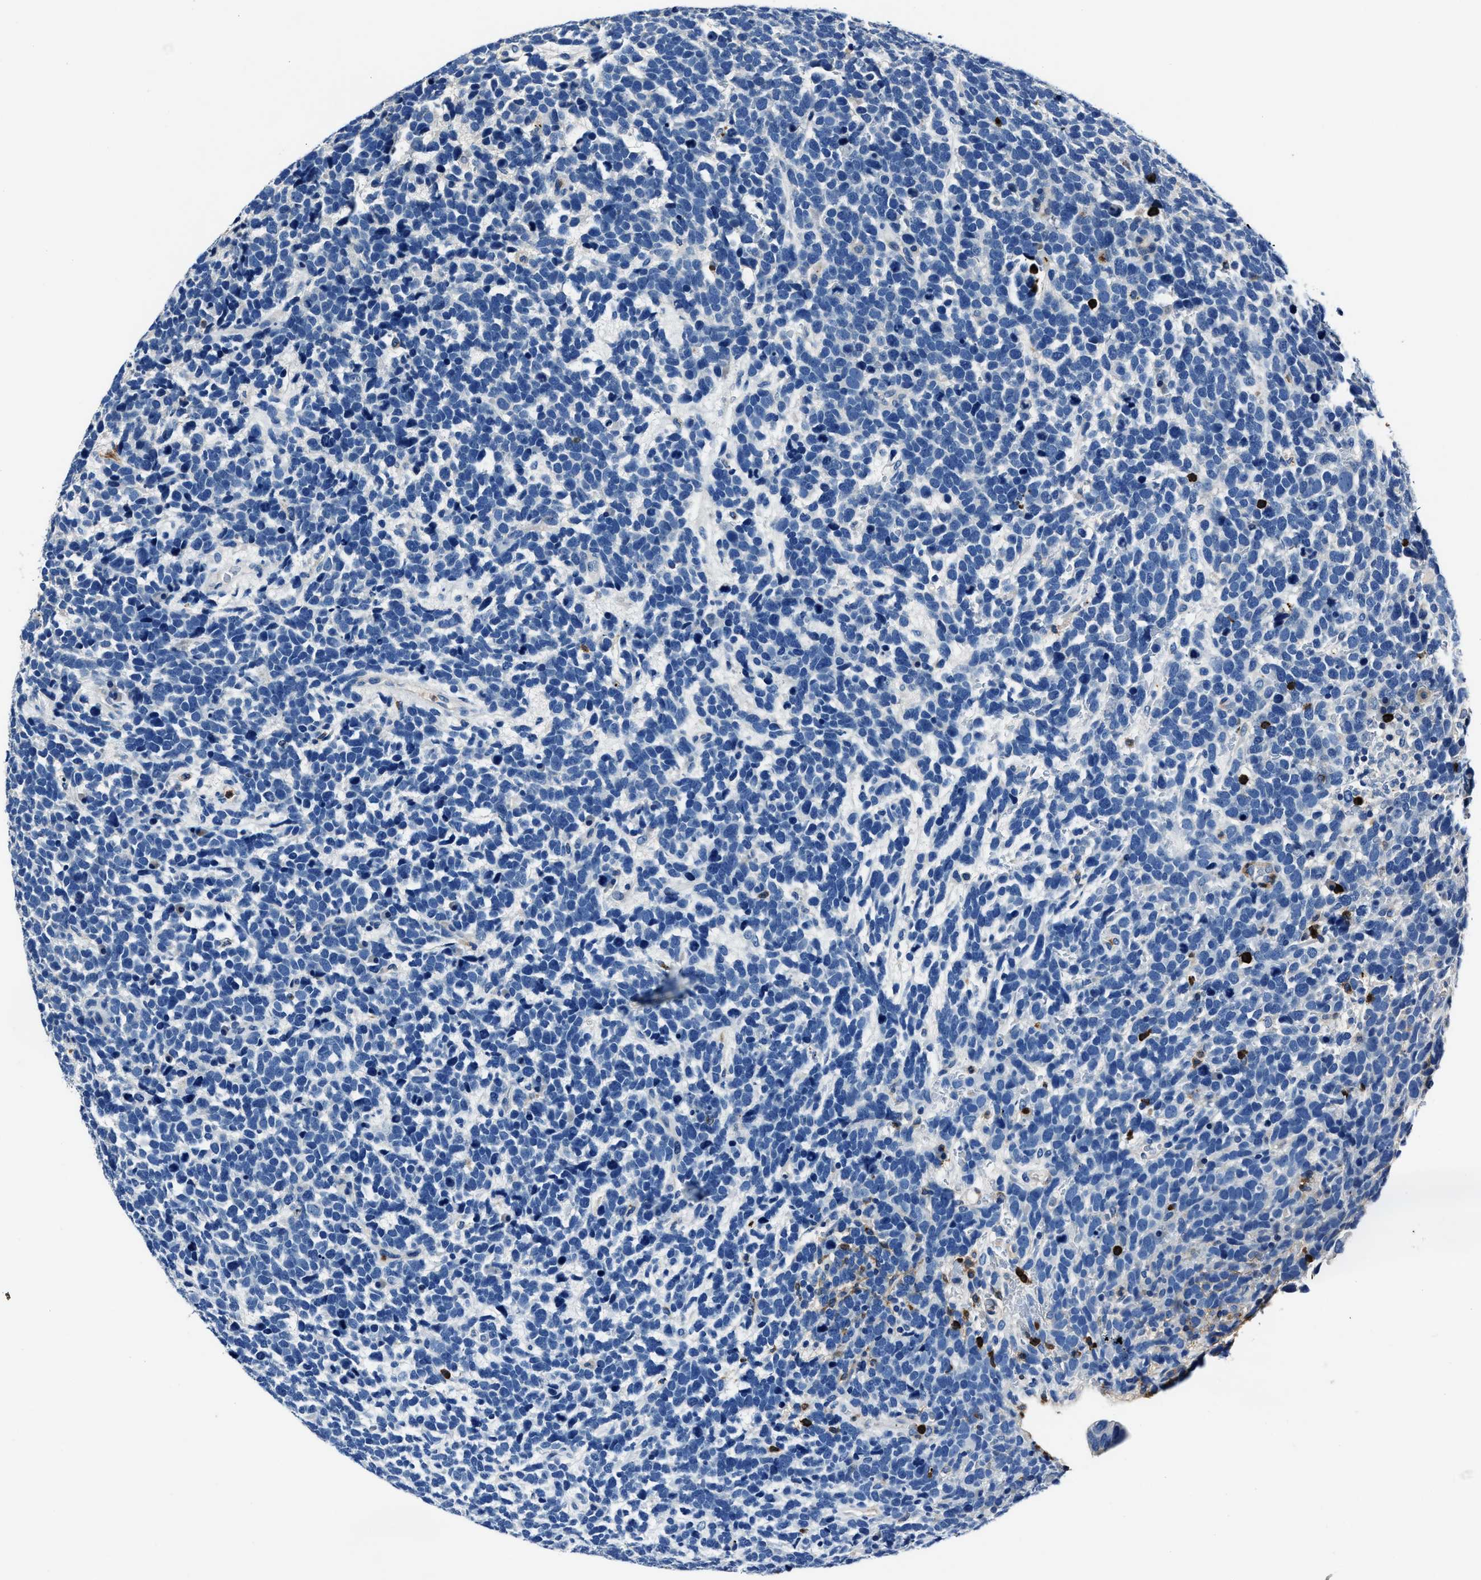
{"staining": {"intensity": "negative", "quantity": "none", "location": "none"}, "tissue": "urothelial cancer", "cell_type": "Tumor cells", "image_type": "cancer", "snomed": [{"axis": "morphology", "description": "Urothelial carcinoma, High grade"}, {"axis": "topography", "description": "Urinary bladder"}], "caption": "Micrograph shows no significant protein expression in tumor cells of urothelial cancer.", "gene": "FGL2", "patient": {"sex": "female", "age": 82}}